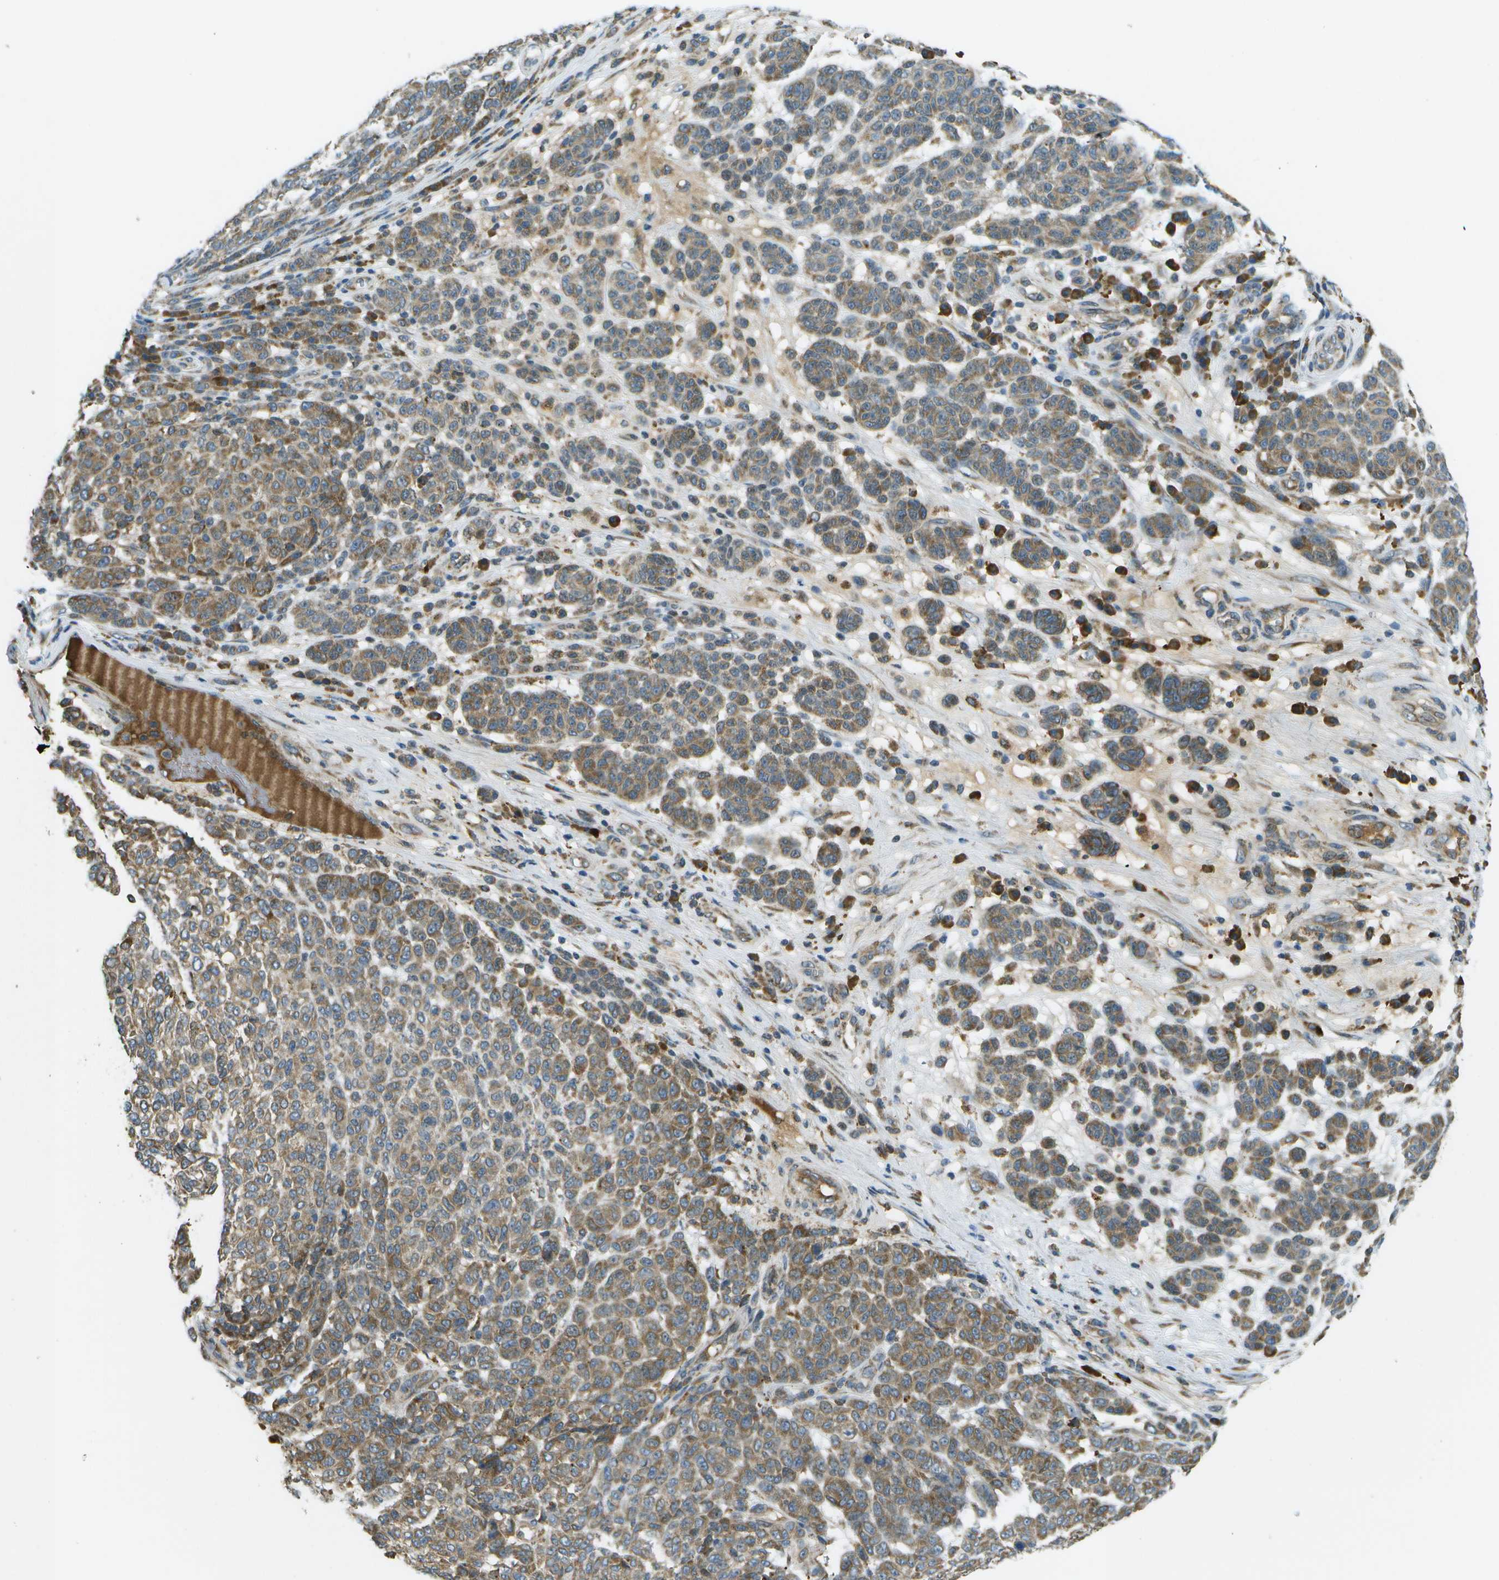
{"staining": {"intensity": "moderate", "quantity": ">75%", "location": "cytoplasmic/membranous"}, "tissue": "melanoma", "cell_type": "Tumor cells", "image_type": "cancer", "snomed": [{"axis": "morphology", "description": "Malignant melanoma, NOS"}, {"axis": "topography", "description": "Skin"}], "caption": "A brown stain labels moderate cytoplasmic/membranous expression of a protein in malignant melanoma tumor cells.", "gene": "USP30", "patient": {"sex": "male", "age": 59}}